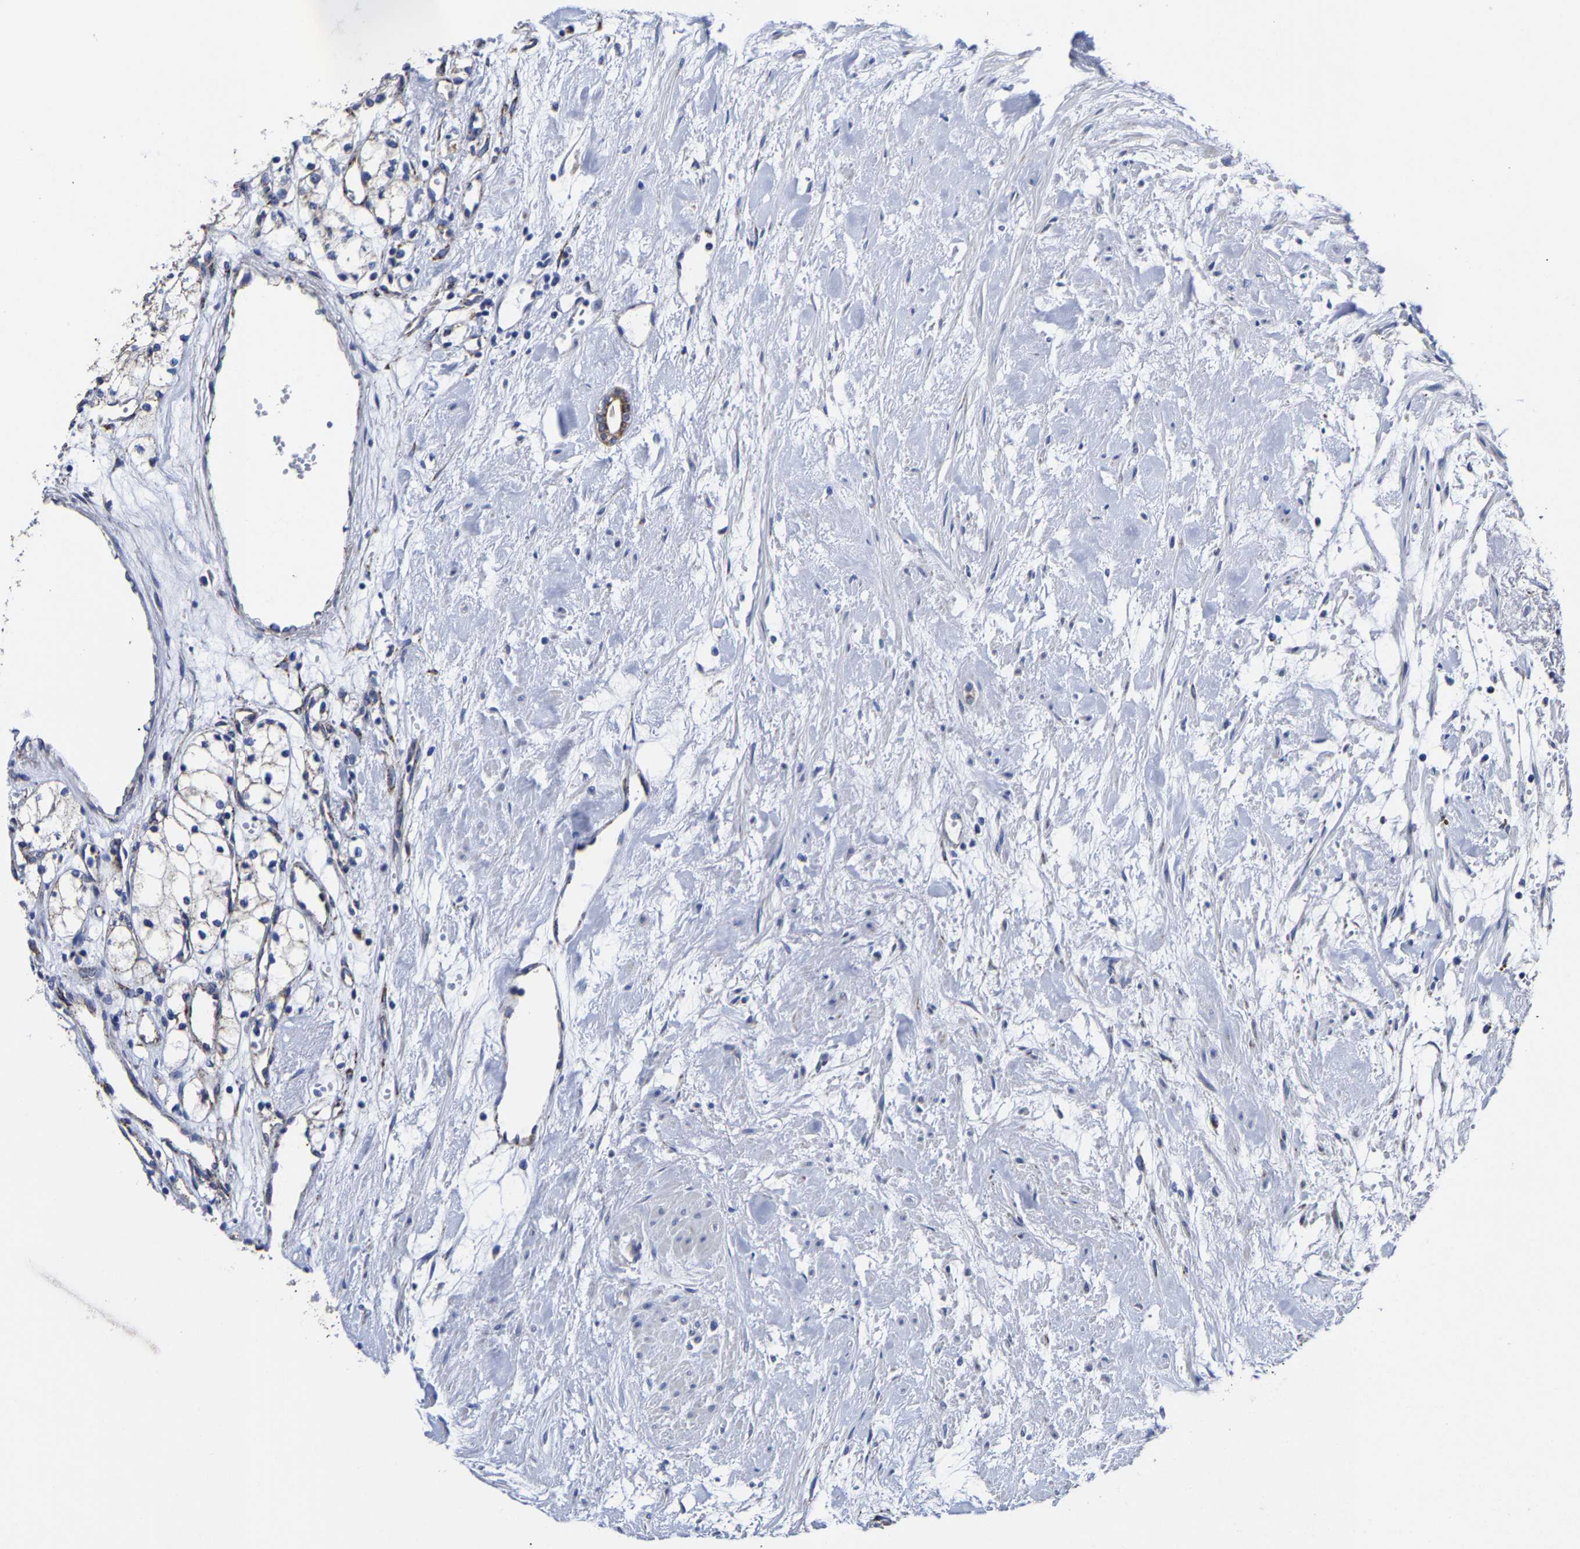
{"staining": {"intensity": "weak", "quantity": "25%-75%", "location": "cytoplasmic/membranous"}, "tissue": "renal cancer", "cell_type": "Tumor cells", "image_type": "cancer", "snomed": [{"axis": "morphology", "description": "Adenocarcinoma, NOS"}, {"axis": "topography", "description": "Kidney"}], "caption": "Protein staining shows weak cytoplasmic/membranous expression in approximately 25%-75% of tumor cells in renal cancer (adenocarcinoma). The staining was performed using DAB to visualize the protein expression in brown, while the nuclei were stained in blue with hematoxylin (Magnification: 20x).", "gene": "AASS", "patient": {"sex": "male", "age": 59}}